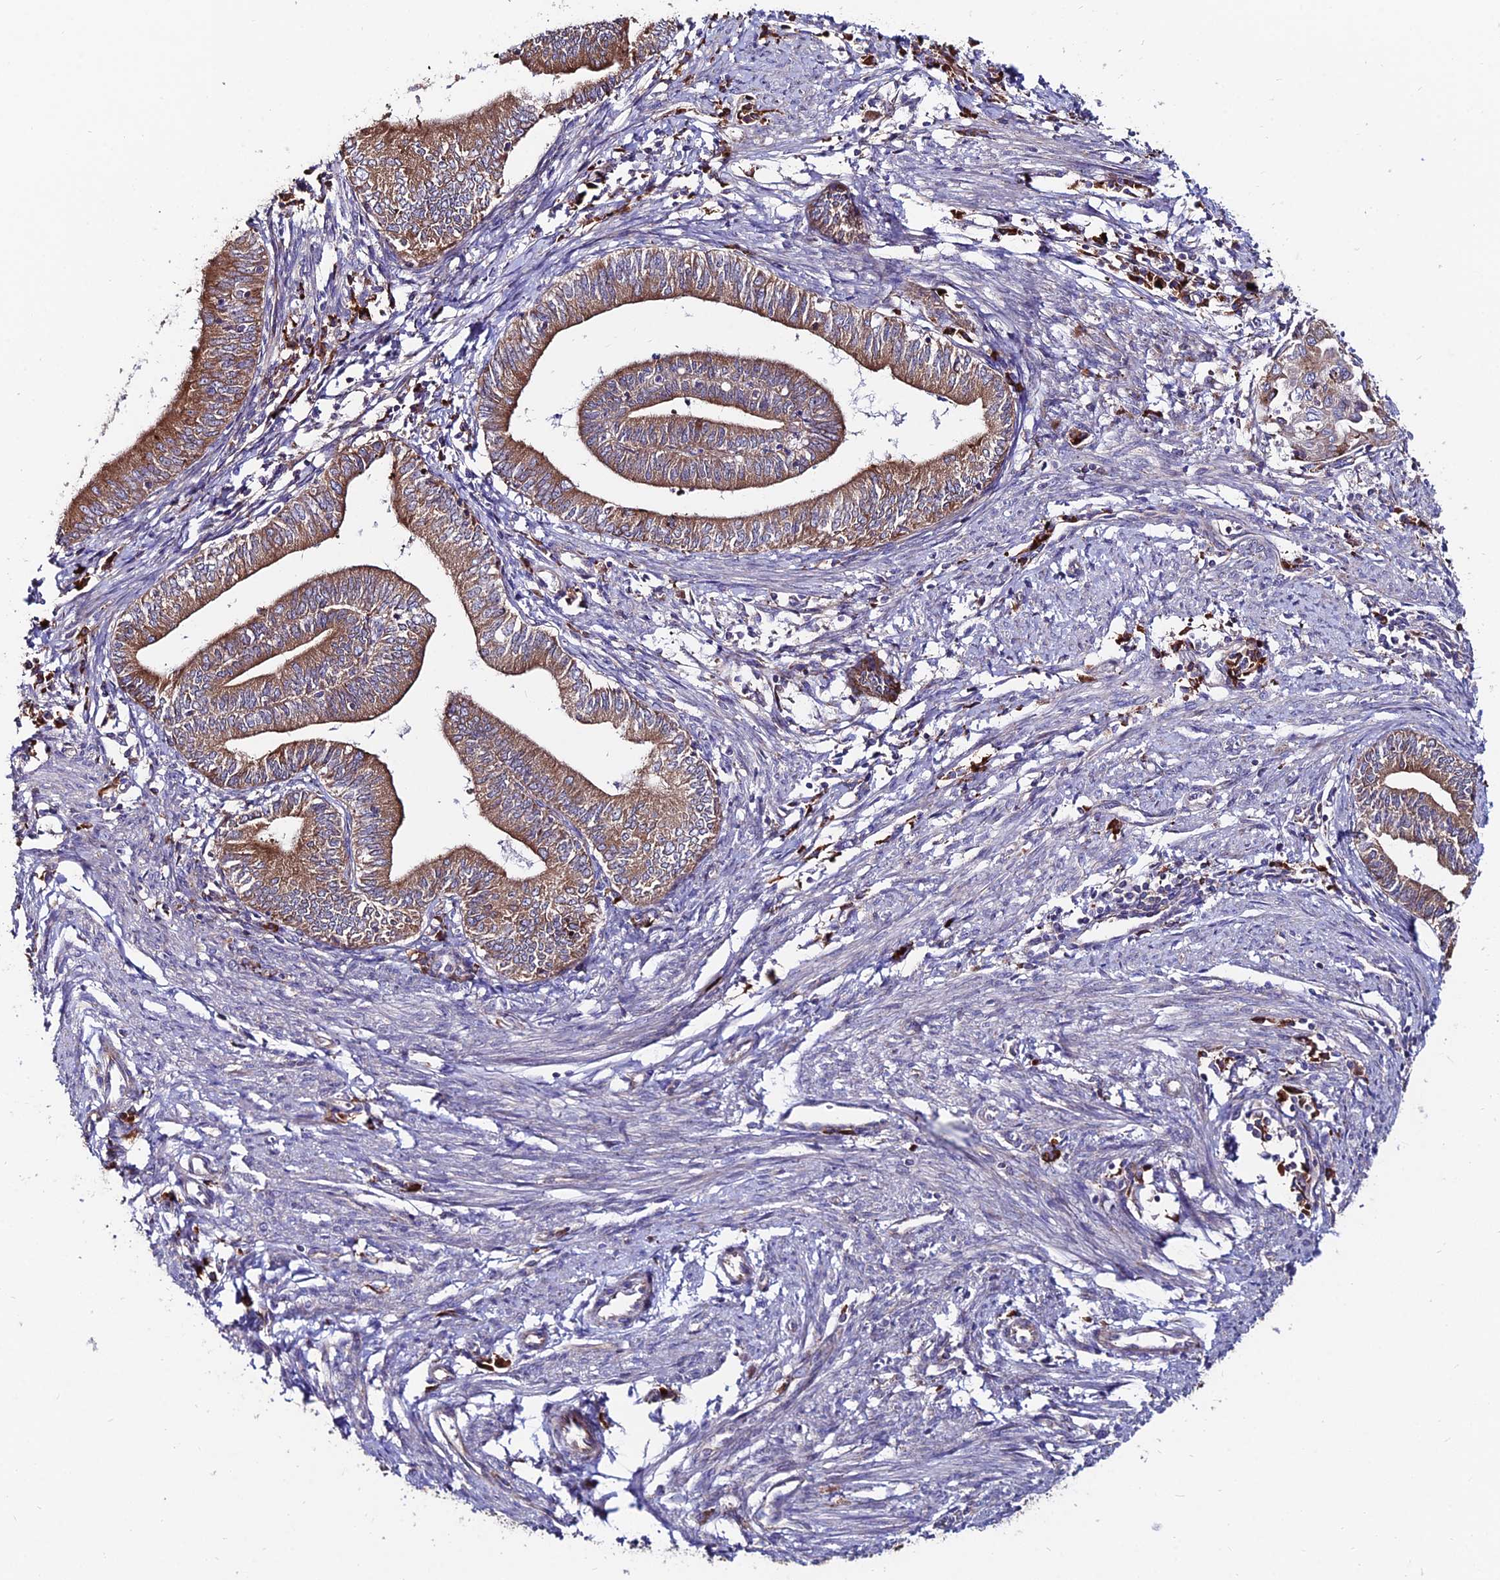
{"staining": {"intensity": "moderate", "quantity": ">75%", "location": "cytoplasmic/membranous"}, "tissue": "endometrial cancer", "cell_type": "Tumor cells", "image_type": "cancer", "snomed": [{"axis": "morphology", "description": "Adenocarcinoma, NOS"}, {"axis": "topography", "description": "Endometrium"}], "caption": "Human endometrial cancer (adenocarcinoma) stained for a protein (brown) demonstrates moderate cytoplasmic/membranous positive staining in approximately >75% of tumor cells.", "gene": "EIF3K", "patient": {"sex": "female", "age": 66}}